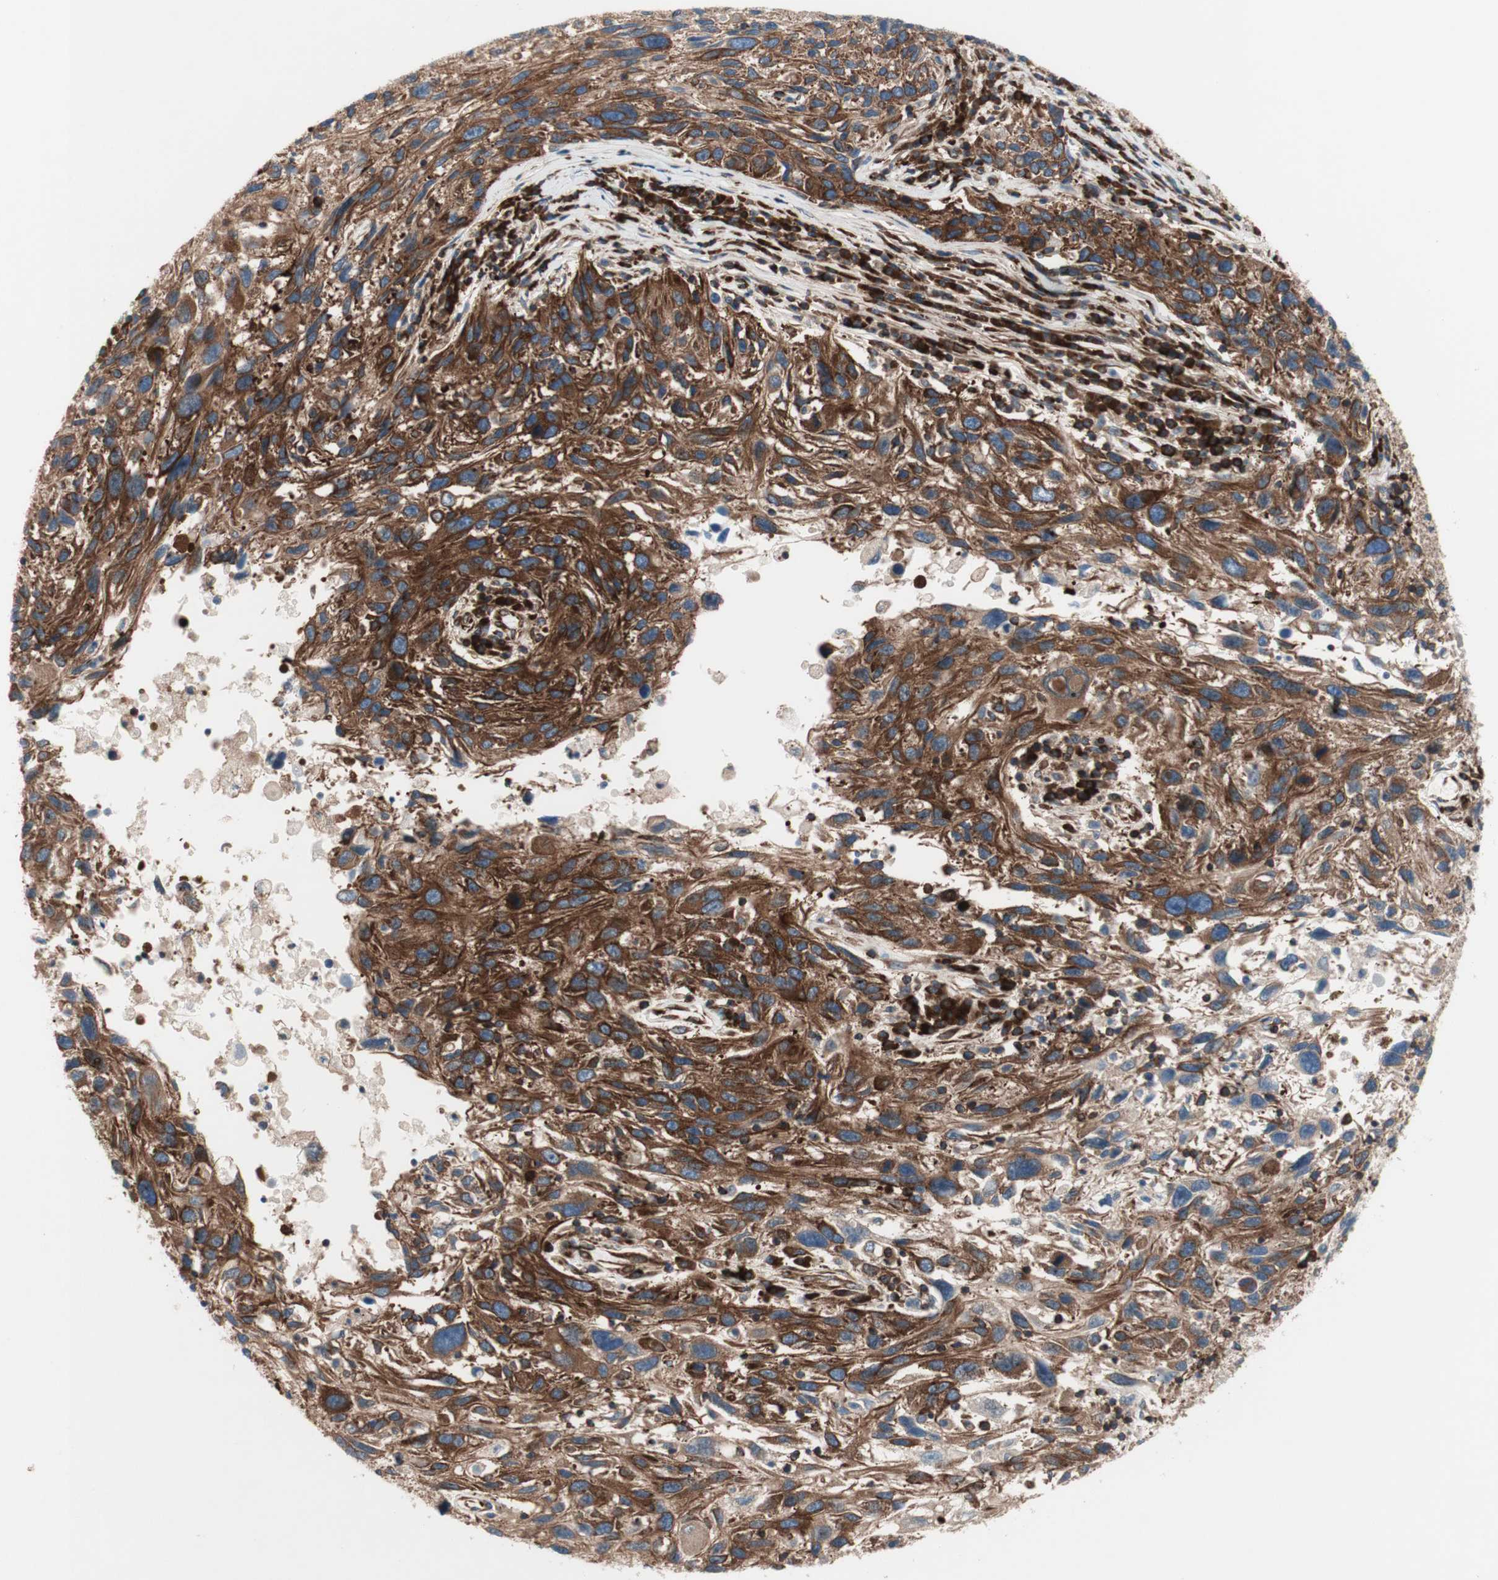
{"staining": {"intensity": "strong", "quantity": ">75%", "location": "cytoplasmic/membranous"}, "tissue": "melanoma", "cell_type": "Tumor cells", "image_type": "cancer", "snomed": [{"axis": "morphology", "description": "Malignant melanoma, NOS"}, {"axis": "topography", "description": "Skin"}], "caption": "Immunohistochemical staining of malignant melanoma demonstrates high levels of strong cytoplasmic/membranous protein expression in about >75% of tumor cells. (Stains: DAB (3,3'-diaminobenzidine) in brown, nuclei in blue, Microscopy: brightfield microscopy at high magnification).", "gene": "CCN4", "patient": {"sex": "male", "age": 53}}